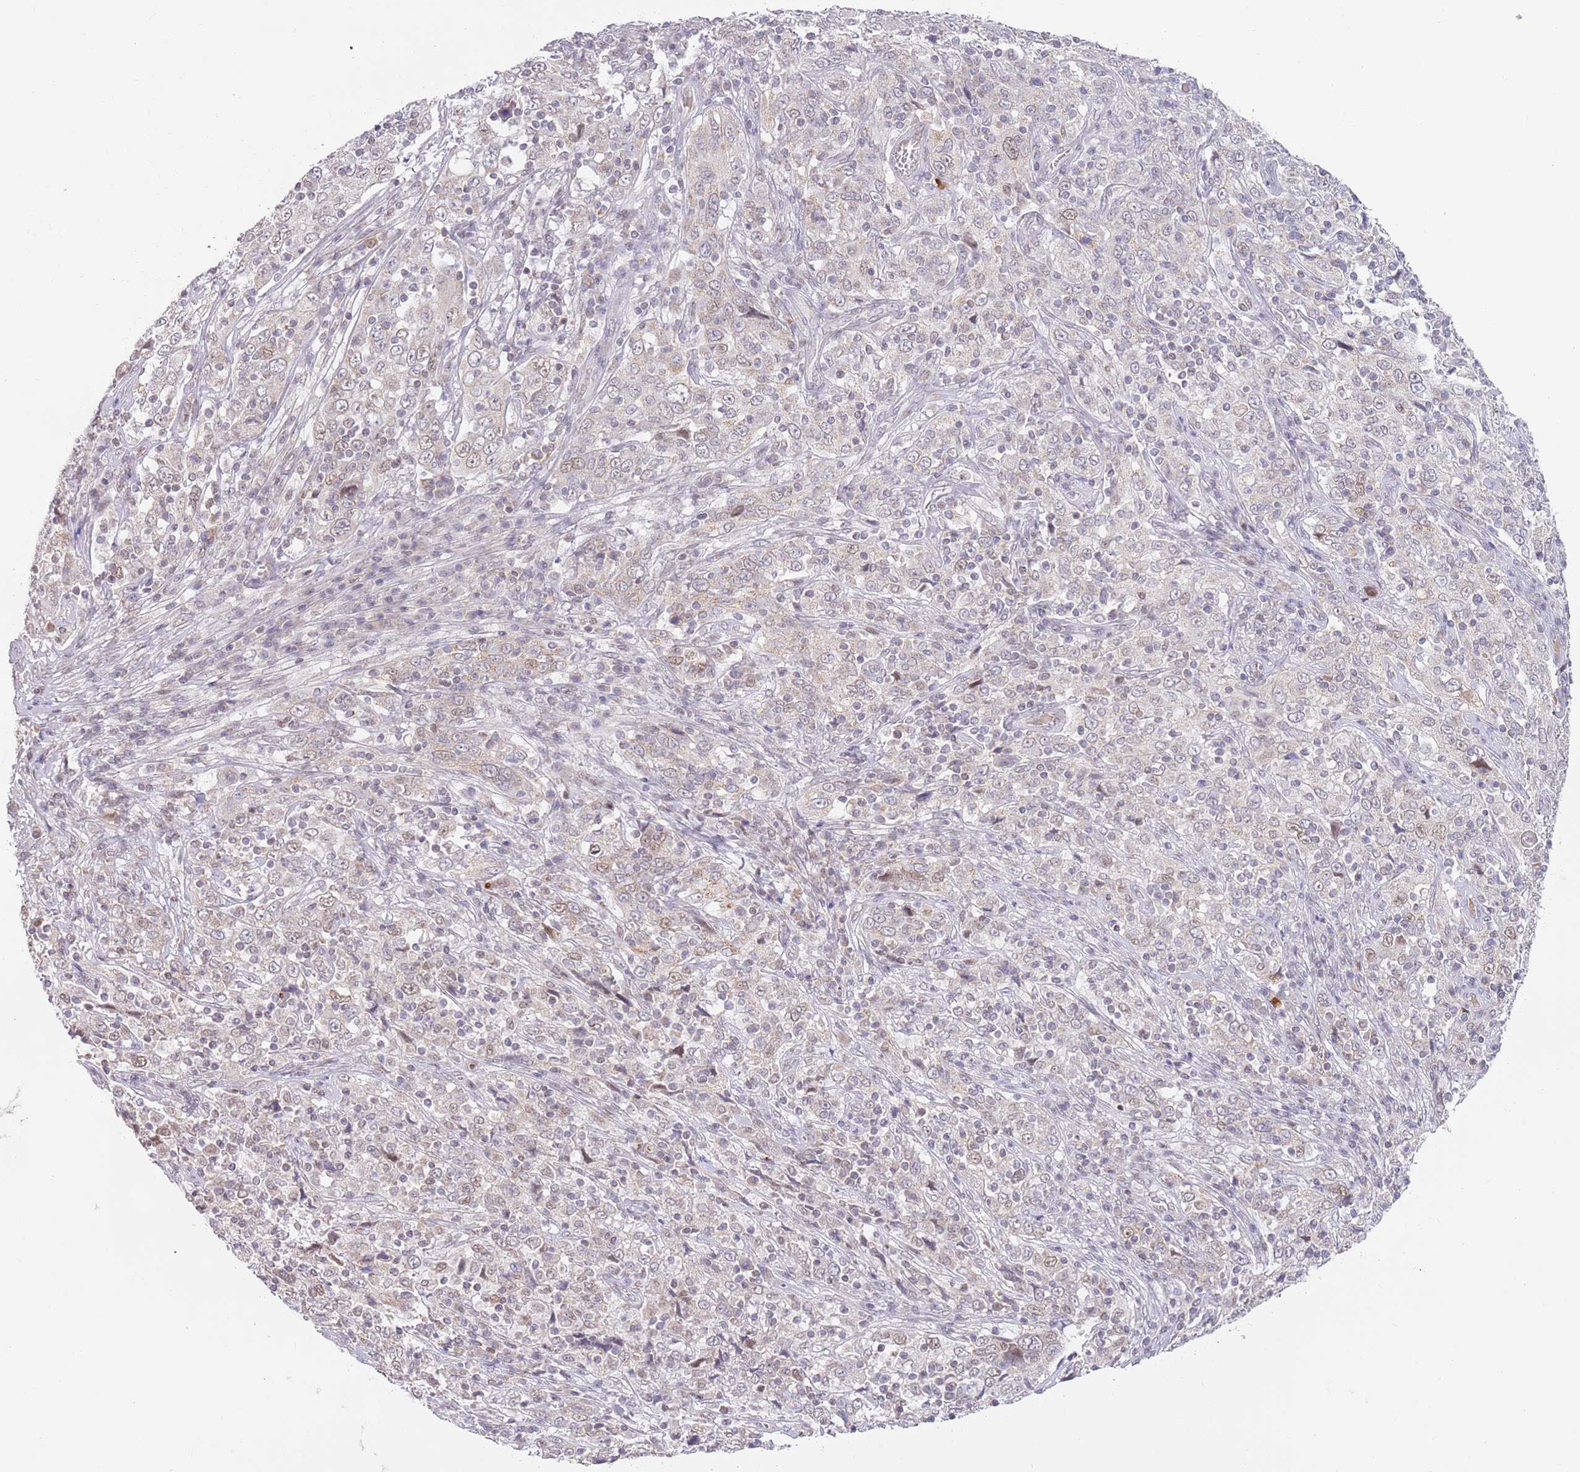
{"staining": {"intensity": "weak", "quantity": "<25%", "location": "nuclear"}, "tissue": "cervical cancer", "cell_type": "Tumor cells", "image_type": "cancer", "snomed": [{"axis": "morphology", "description": "Squamous cell carcinoma, NOS"}, {"axis": "topography", "description": "Cervix"}], "caption": "Immunohistochemistry micrograph of neoplastic tissue: human cervical squamous cell carcinoma stained with DAB (3,3'-diaminobenzidine) demonstrates no significant protein staining in tumor cells.", "gene": "TIMM13", "patient": {"sex": "female", "age": 46}}